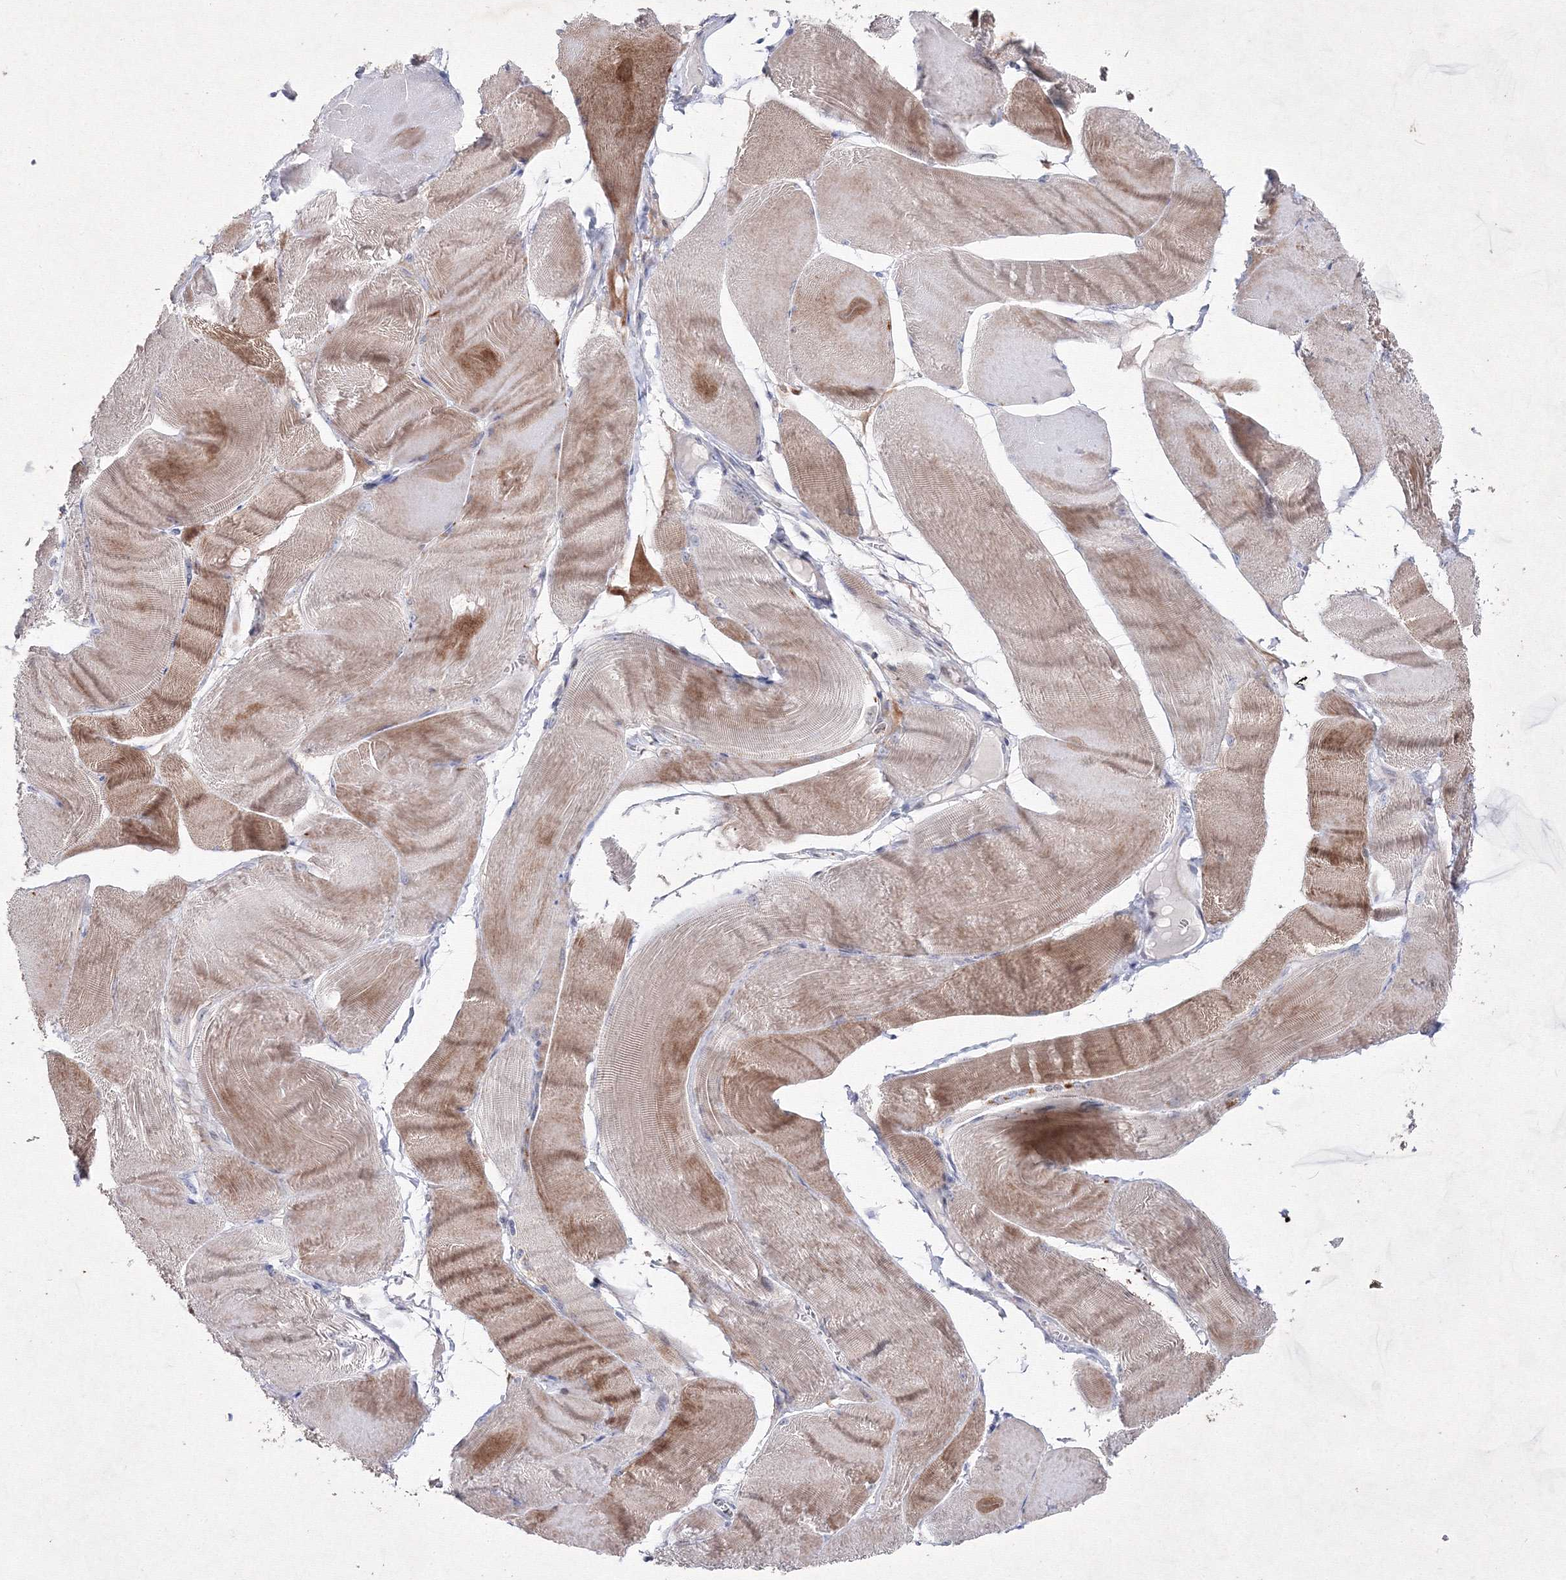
{"staining": {"intensity": "moderate", "quantity": ">75%", "location": "cytoplasmic/membranous"}, "tissue": "skeletal muscle", "cell_type": "Myocytes", "image_type": "normal", "snomed": [{"axis": "morphology", "description": "Normal tissue, NOS"}, {"axis": "morphology", "description": "Basal cell carcinoma"}, {"axis": "topography", "description": "Skeletal muscle"}], "caption": "A brown stain shows moderate cytoplasmic/membranous expression of a protein in myocytes of normal skeletal muscle. (DAB (3,3'-diaminobenzidine) IHC, brown staining for protein, blue staining for nuclei).", "gene": "SMIM29", "patient": {"sex": "female", "age": 64}}